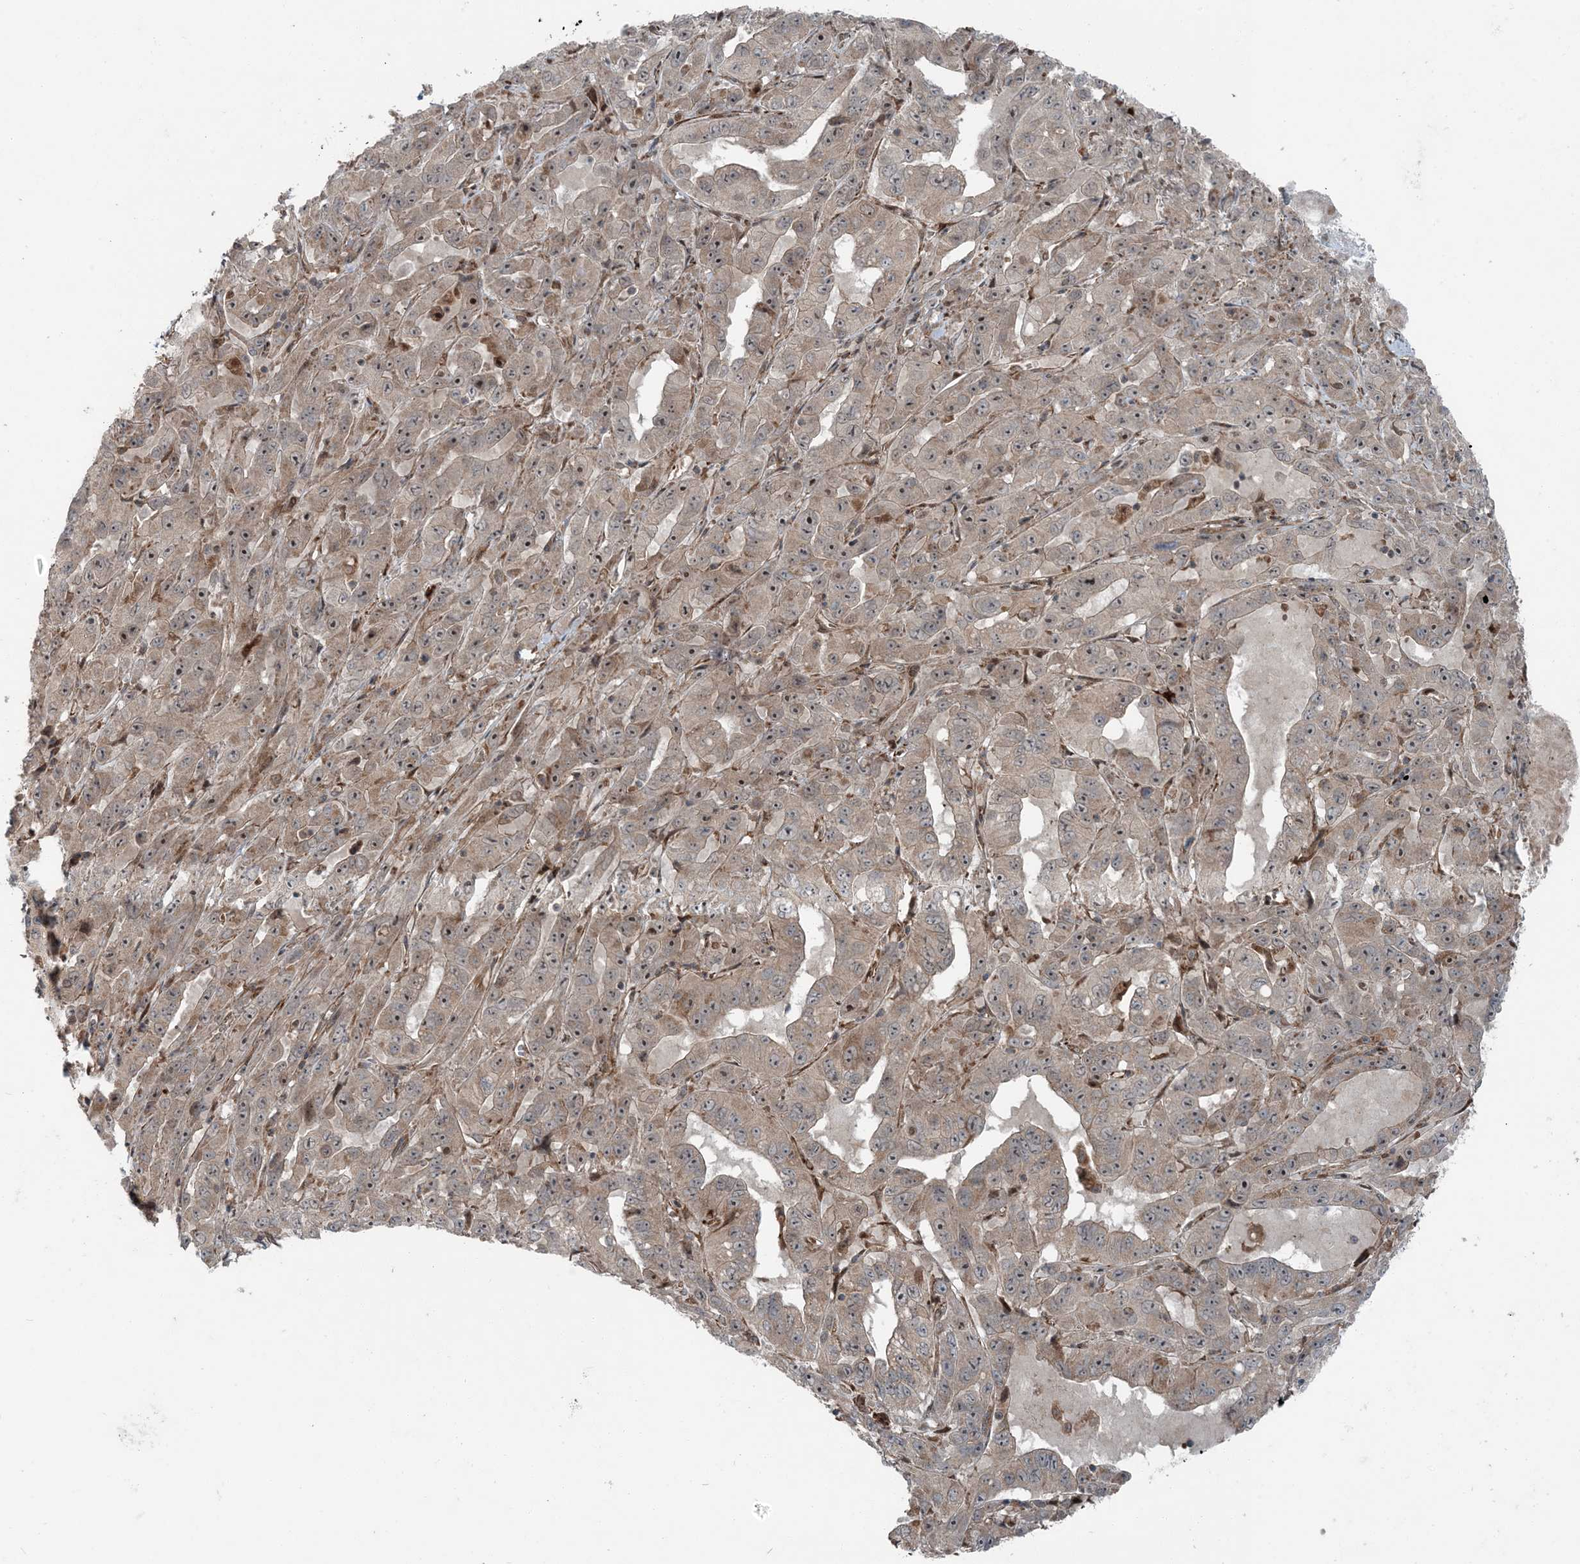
{"staining": {"intensity": "weak", "quantity": "25%-75%", "location": "cytoplasmic/membranous"}, "tissue": "pancreatic cancer", "cell_type": "Tumor cells", "image_type": "cancer", "snomed": [{"axis": "morphology", "description": "Adenocarcinoma, NOS"}, {"axis": "topography", "description": "Pancreas"}], "caption": "Pancreatic adenocarcinoma tissue shows weak cytoplasmic/membranous expression in approximately 25%-75% of tumor cells", "gene": "EDEM2", "patient": {"sex": "male", "age": 63}}